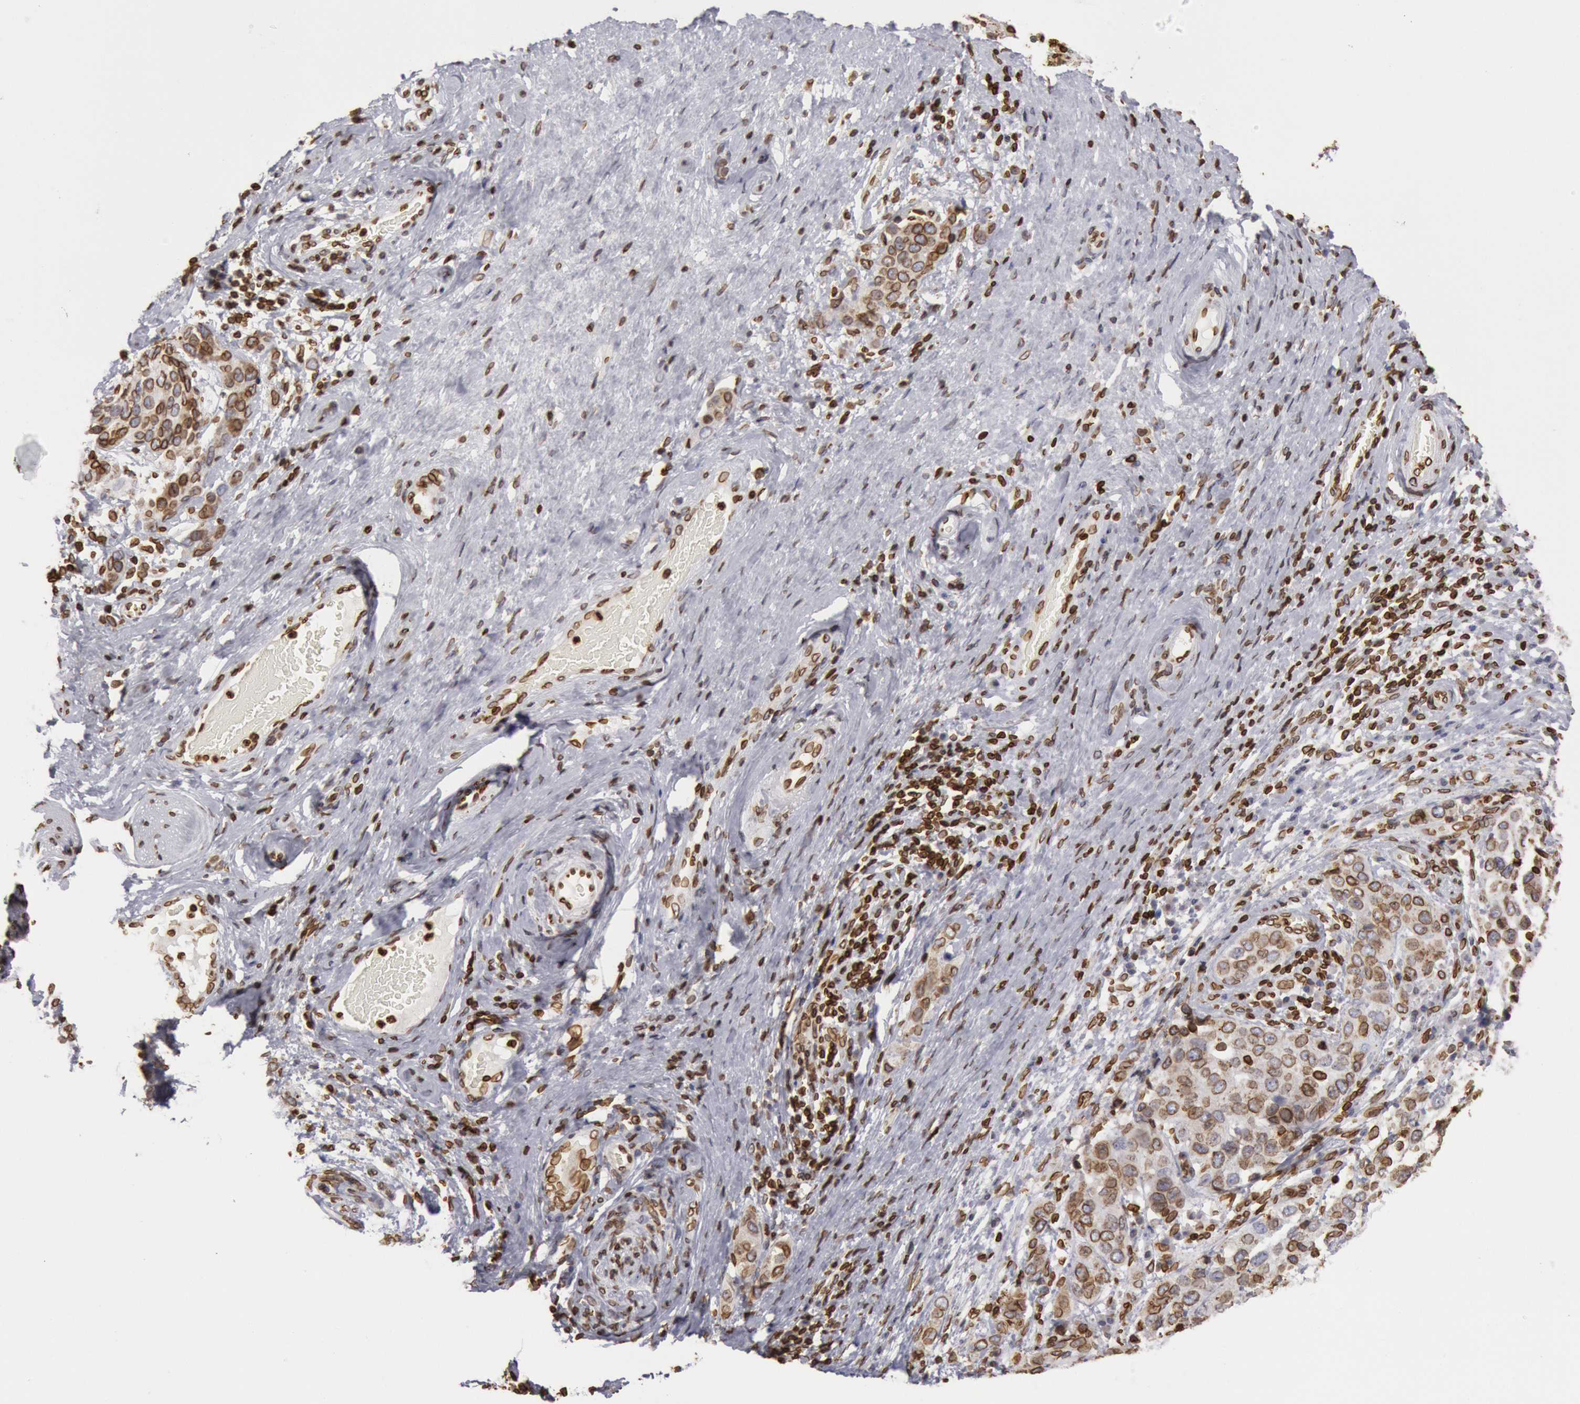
{"staining": {"intensity": "moderate", "quantity": ">75%", "location": "cytoplasmic/membranous,nuclear"}, "tissue": "cervical cancer", "cell_type": "Tumor cells", "image_type": "cancer", "snomed": [{"axis": "morphology", "description": "Squamous cell carcinoma, NOS"}, {"axis": "topography", "description": "Cervix"}], "caption": "Tumor cells demonstrate medium levels of moderate cytoplasmic/membranous and nuclear staining in about >75% of cells in cervical cancer.", "gene": "SUN2", "patient": {"sex": "female", "age": 54}}